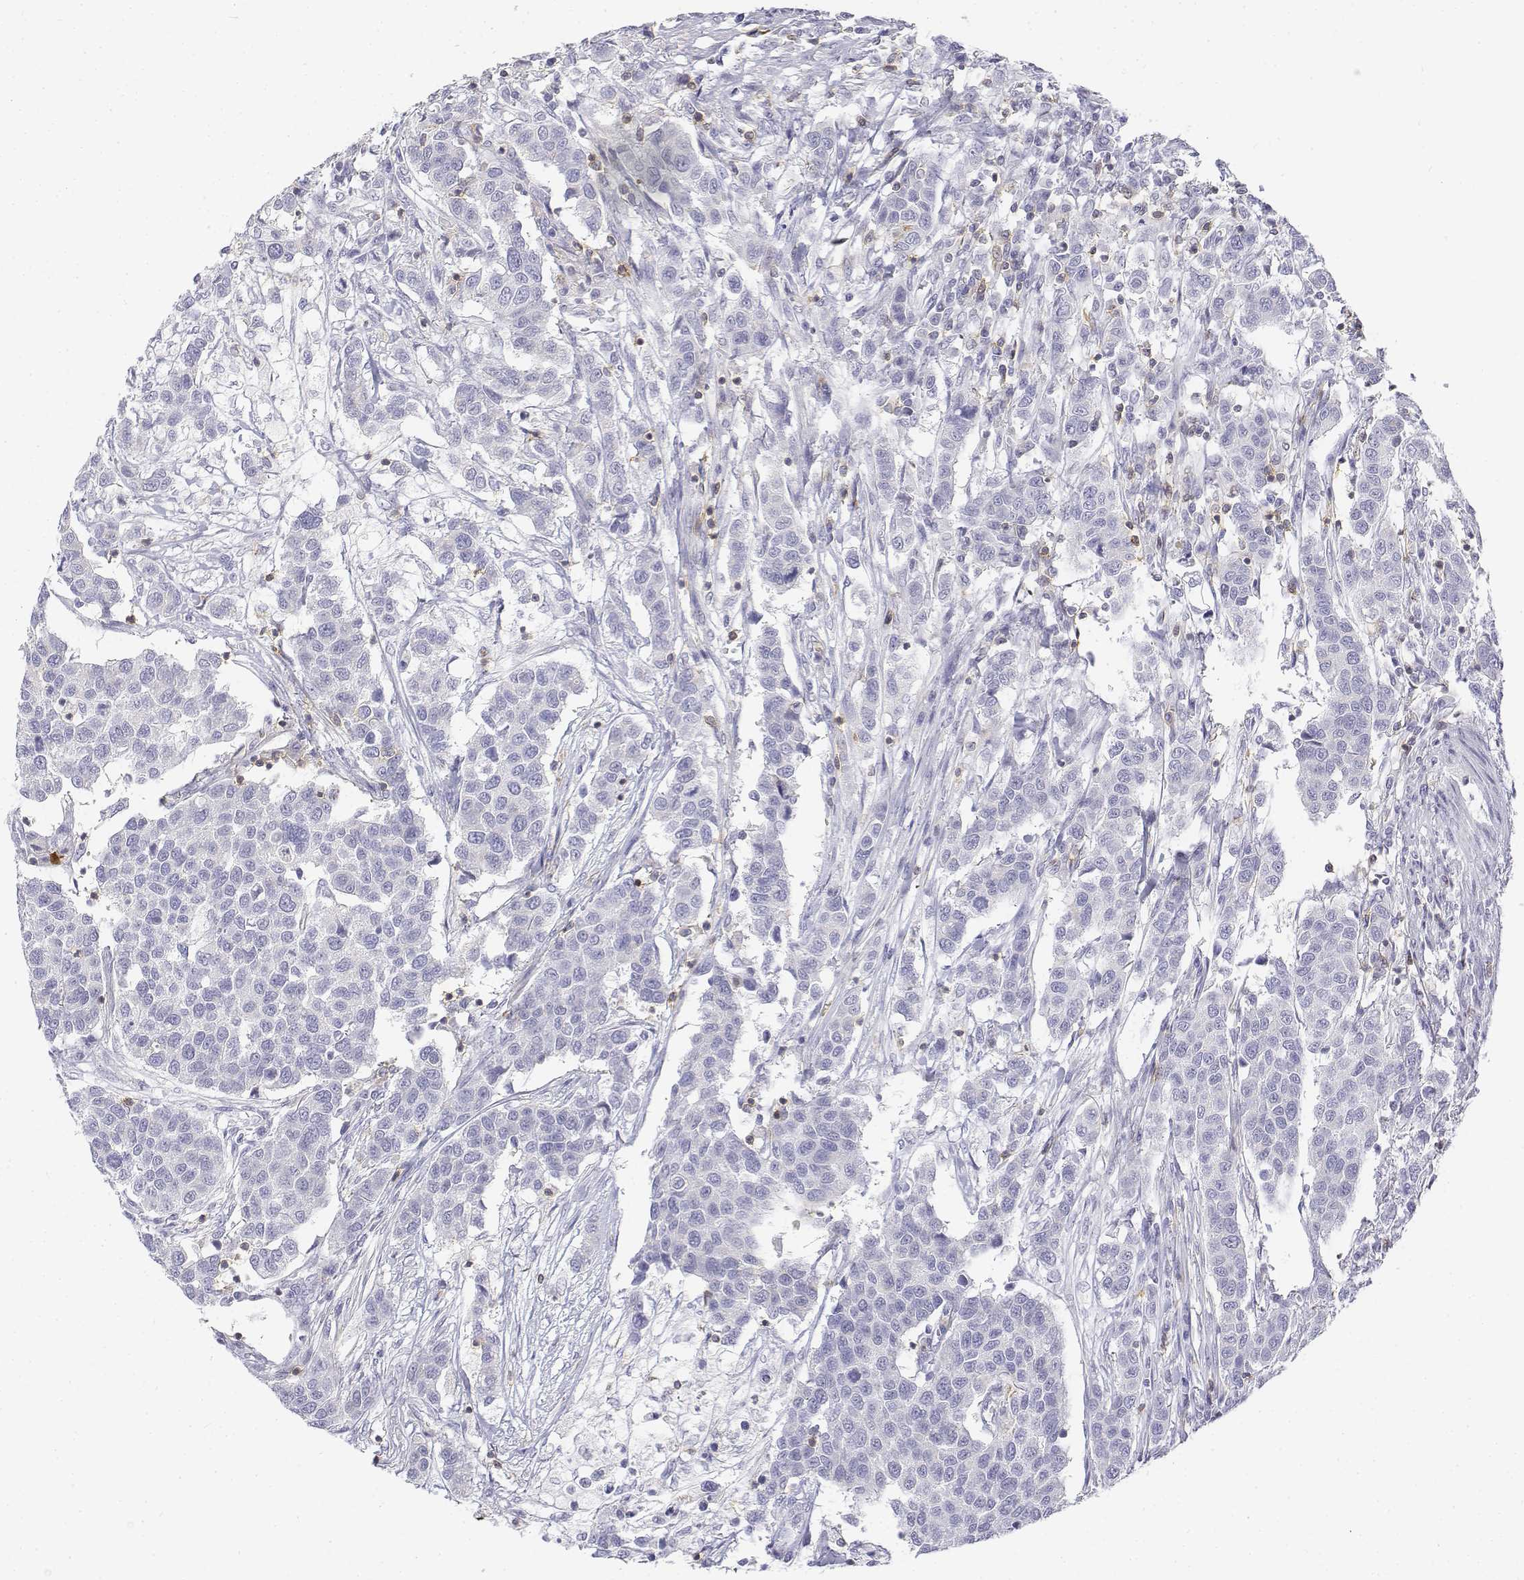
{"staining": {"intensity": "negative", "quantity": "none", "location": "none"}, "tissue": "urothelial cancer", "cell_type": "Tumor cells", "image_type": "cancer", "snomed": [{"axis": "morphology", "description": "Urothelial carcinoma, High grade"}, {"axis": "topography", "description": "Urinary bladder"}], "caption": "IHC micrograph of urothelial cancer stained for a protein (brown), which displays no positivity in tumor cells. (Brightfield microscopy of DAB IHC at high magnification).", "gene": "CD3E", "patient": {"sex": "female", "age": 58}}